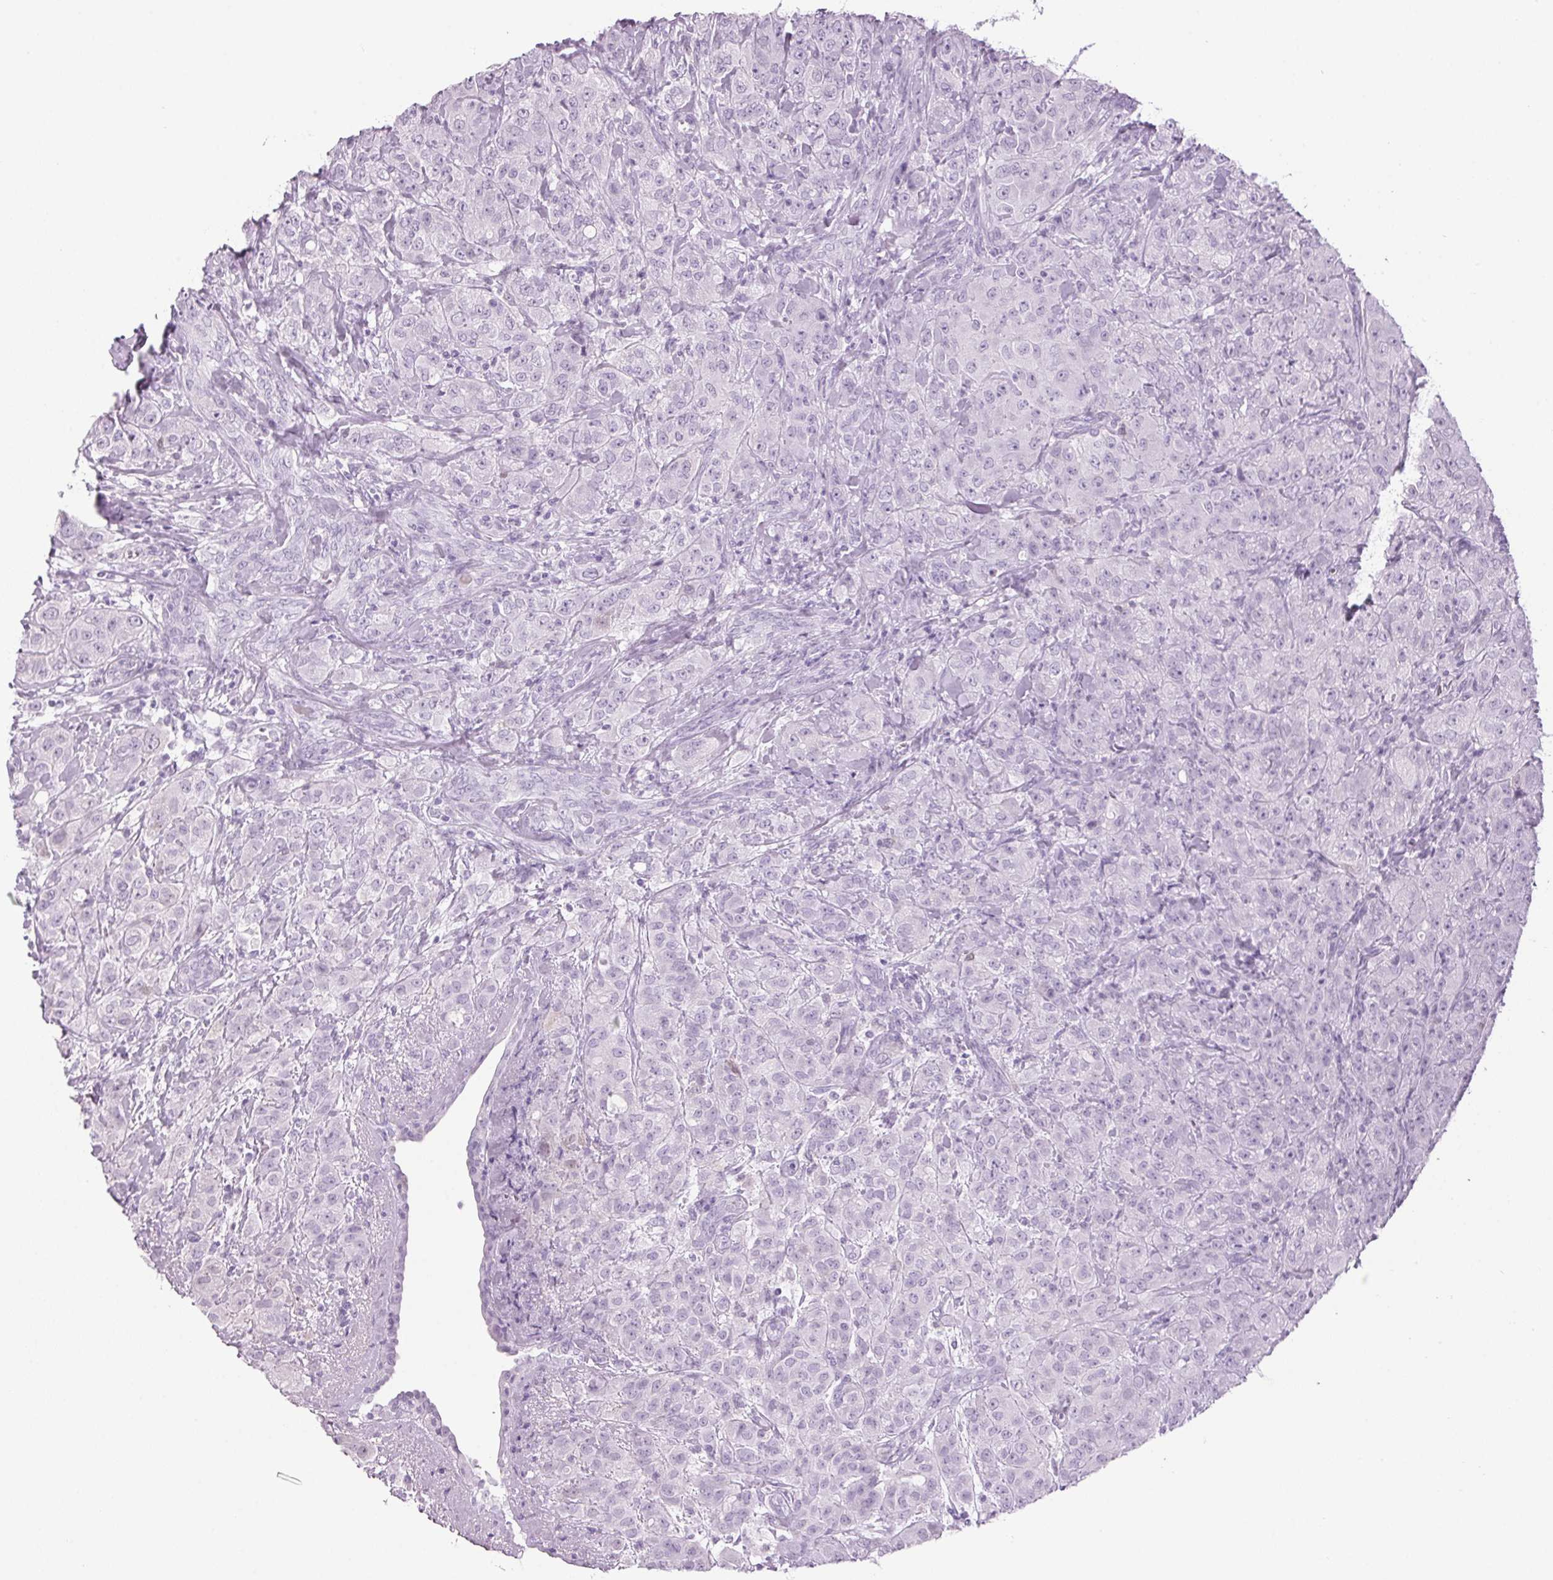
{"staining": {"intensity": "negative", "quantity": "none", "location": "none"}, "tissue": "breast cancer", "cell_type": "Tumor cells", "image_type": "cancer", "snomed": [{"axis": "morphology", "description": "Normal tissue, NOS"}, {"axis": "morphology", "description": "Duct carcinoma"}, {"axis": "topography", "description": "Breast"}], "caption": "Immunohistochemistry image of human infiltrating ductal carcinoma (breast) stained for a protein (brown), which displays no positivity in tumor cells.", "gene": "PPP1R1A", "patient": {"sex": "female", "age": 43}}